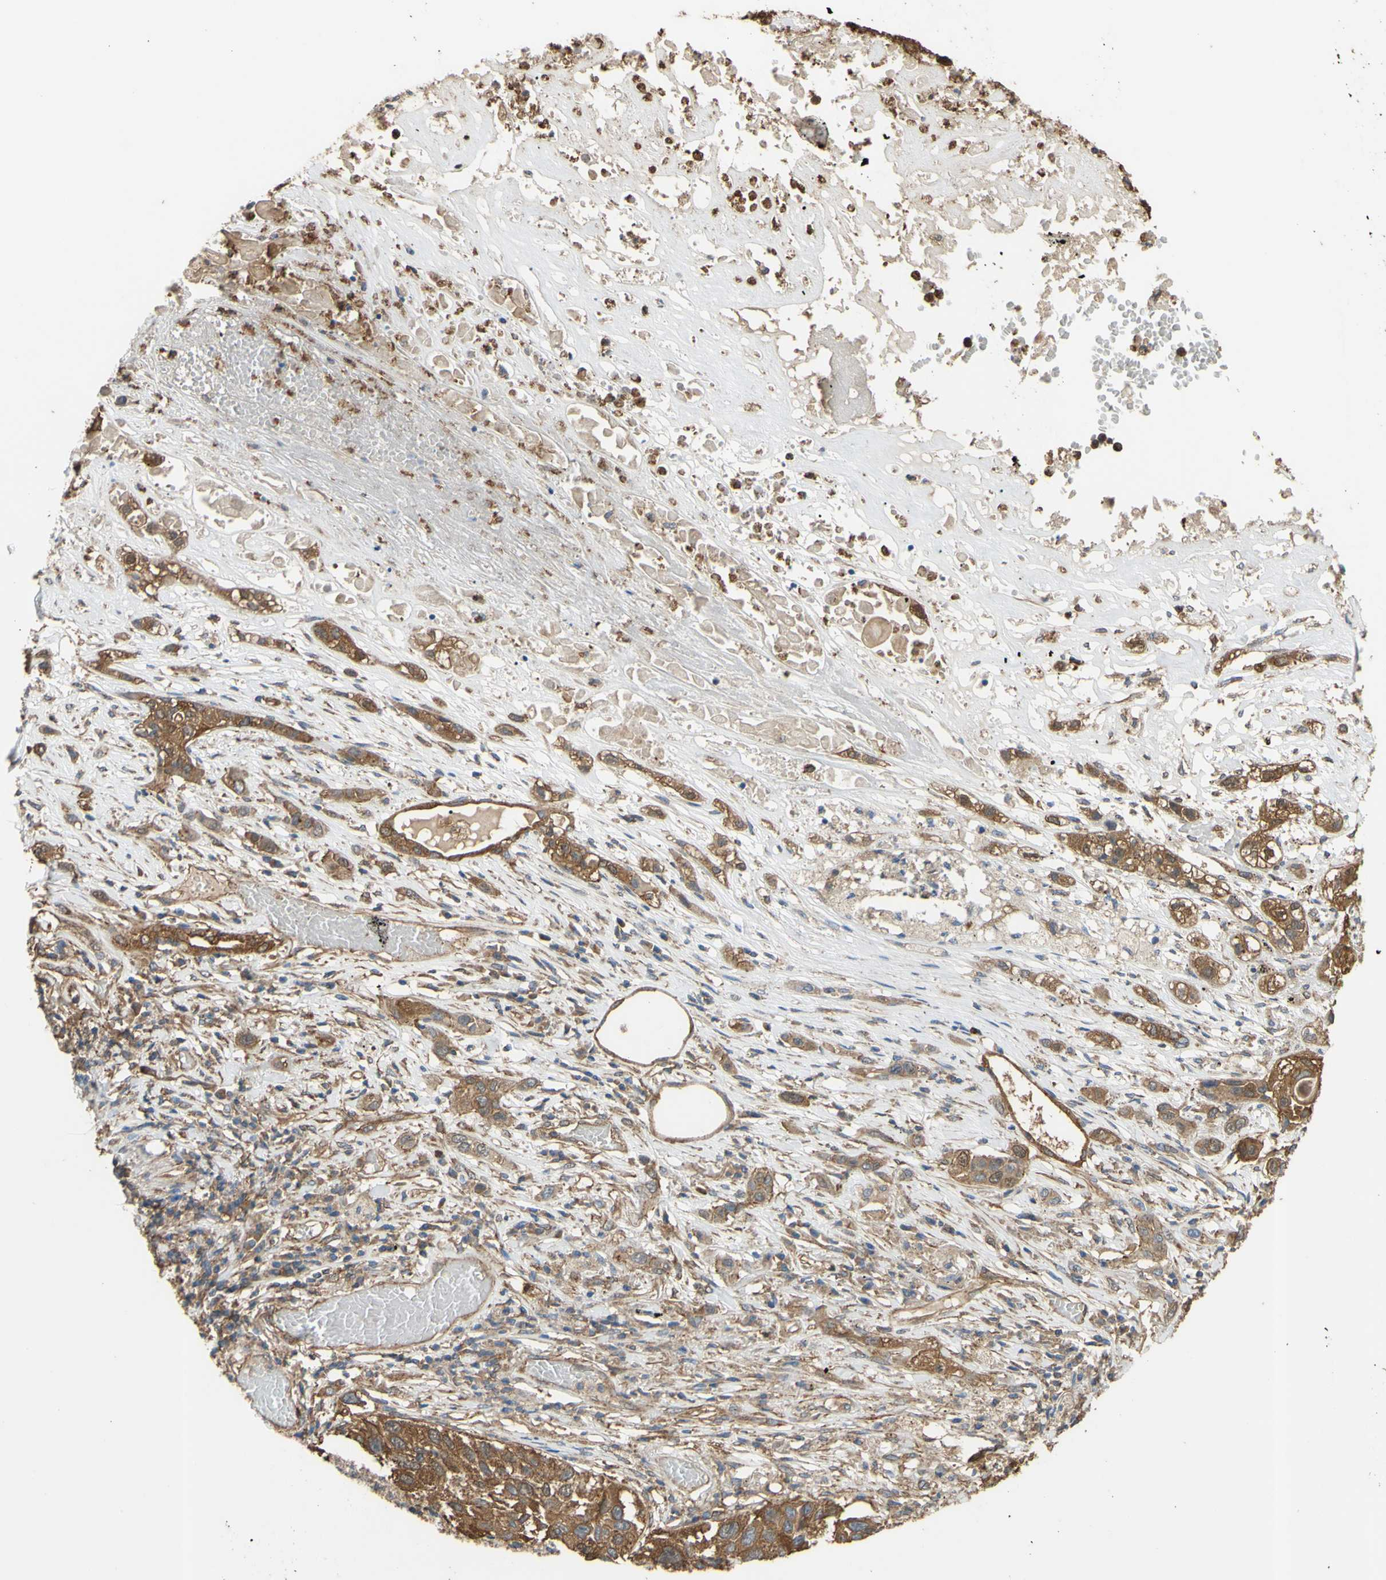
{"staining": {"intensity": "moderate", "quantity": ">75%", "location": "cytoplasmic/membranous"}, "tissue": "lung cancer", "cell_type": "Tumor cells", "image_type": "cancer", "snomed": [{"axis": "morphology", "description": "Squamous cell carcinoma, NOS"}, {"axis": "topography", "description": "Lung"}], "caption": "Squamous cell carcinoma (lung) stained for a protein shows moderate cytoplasmic/membranous positivity in tumor cells. (DAB = brown stain, brightfield microscopy at high magnification).", "gene": "CTTN", "patient": {"sex": "male", "age": 71}}